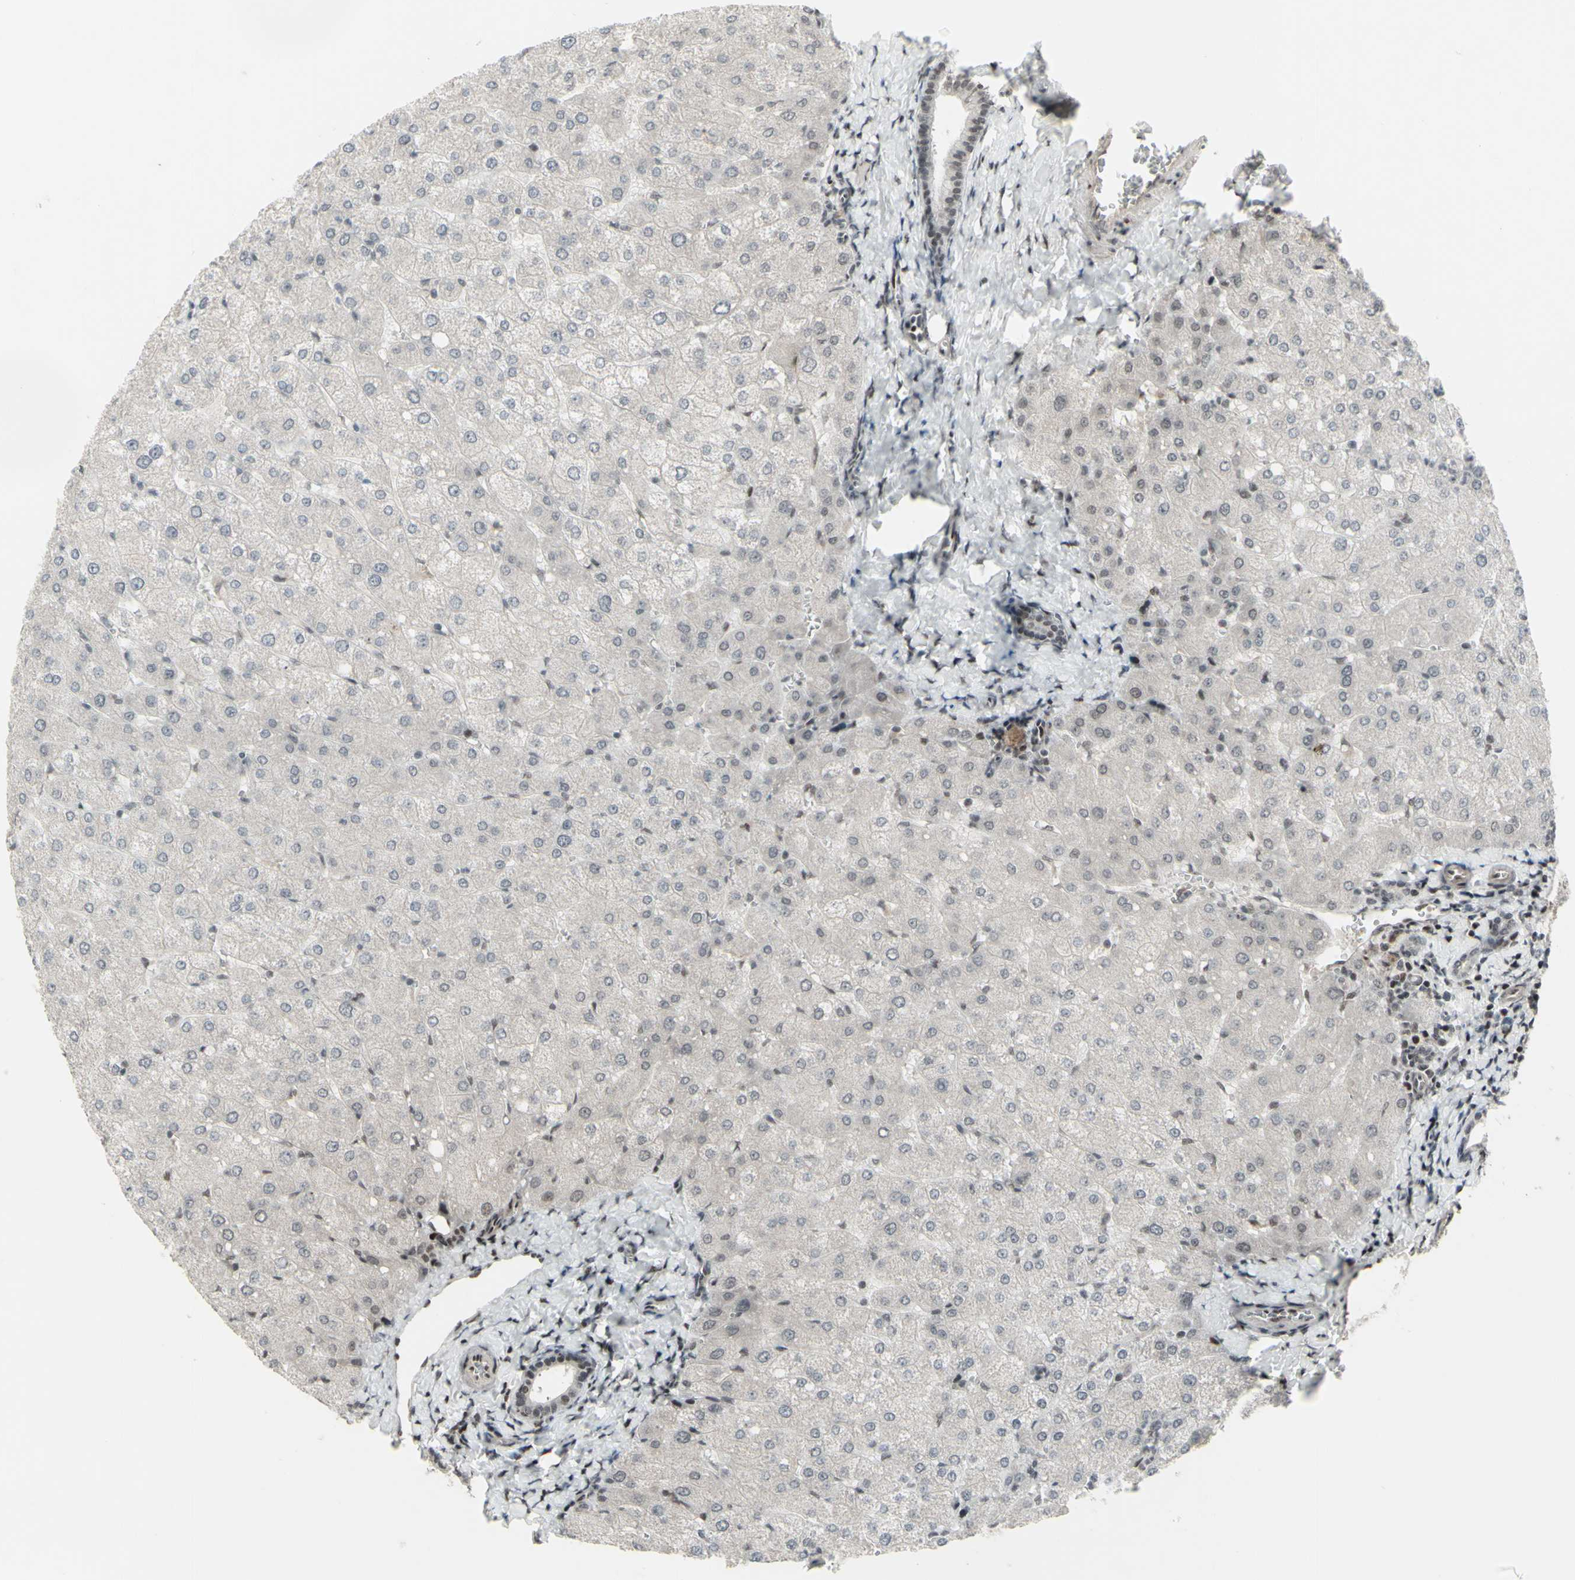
{"staining": {"intensity": "negative", "quantity": "none", "location": "none"}, "tissue": "liver", "cell_type": "Cholangiocytes", "image_type": "normal", "snomed": [{"axis": "morphology", "description": "Normal tissue, NOS"}, {"axis": "topography", "description": "Liver"}], "caption": "Histopathology image shows no significant protein staining in cholangiocytes of unremarkable liver.", "gene": "SUPT6H", "patient": {"sex": "male", "age": 55}}